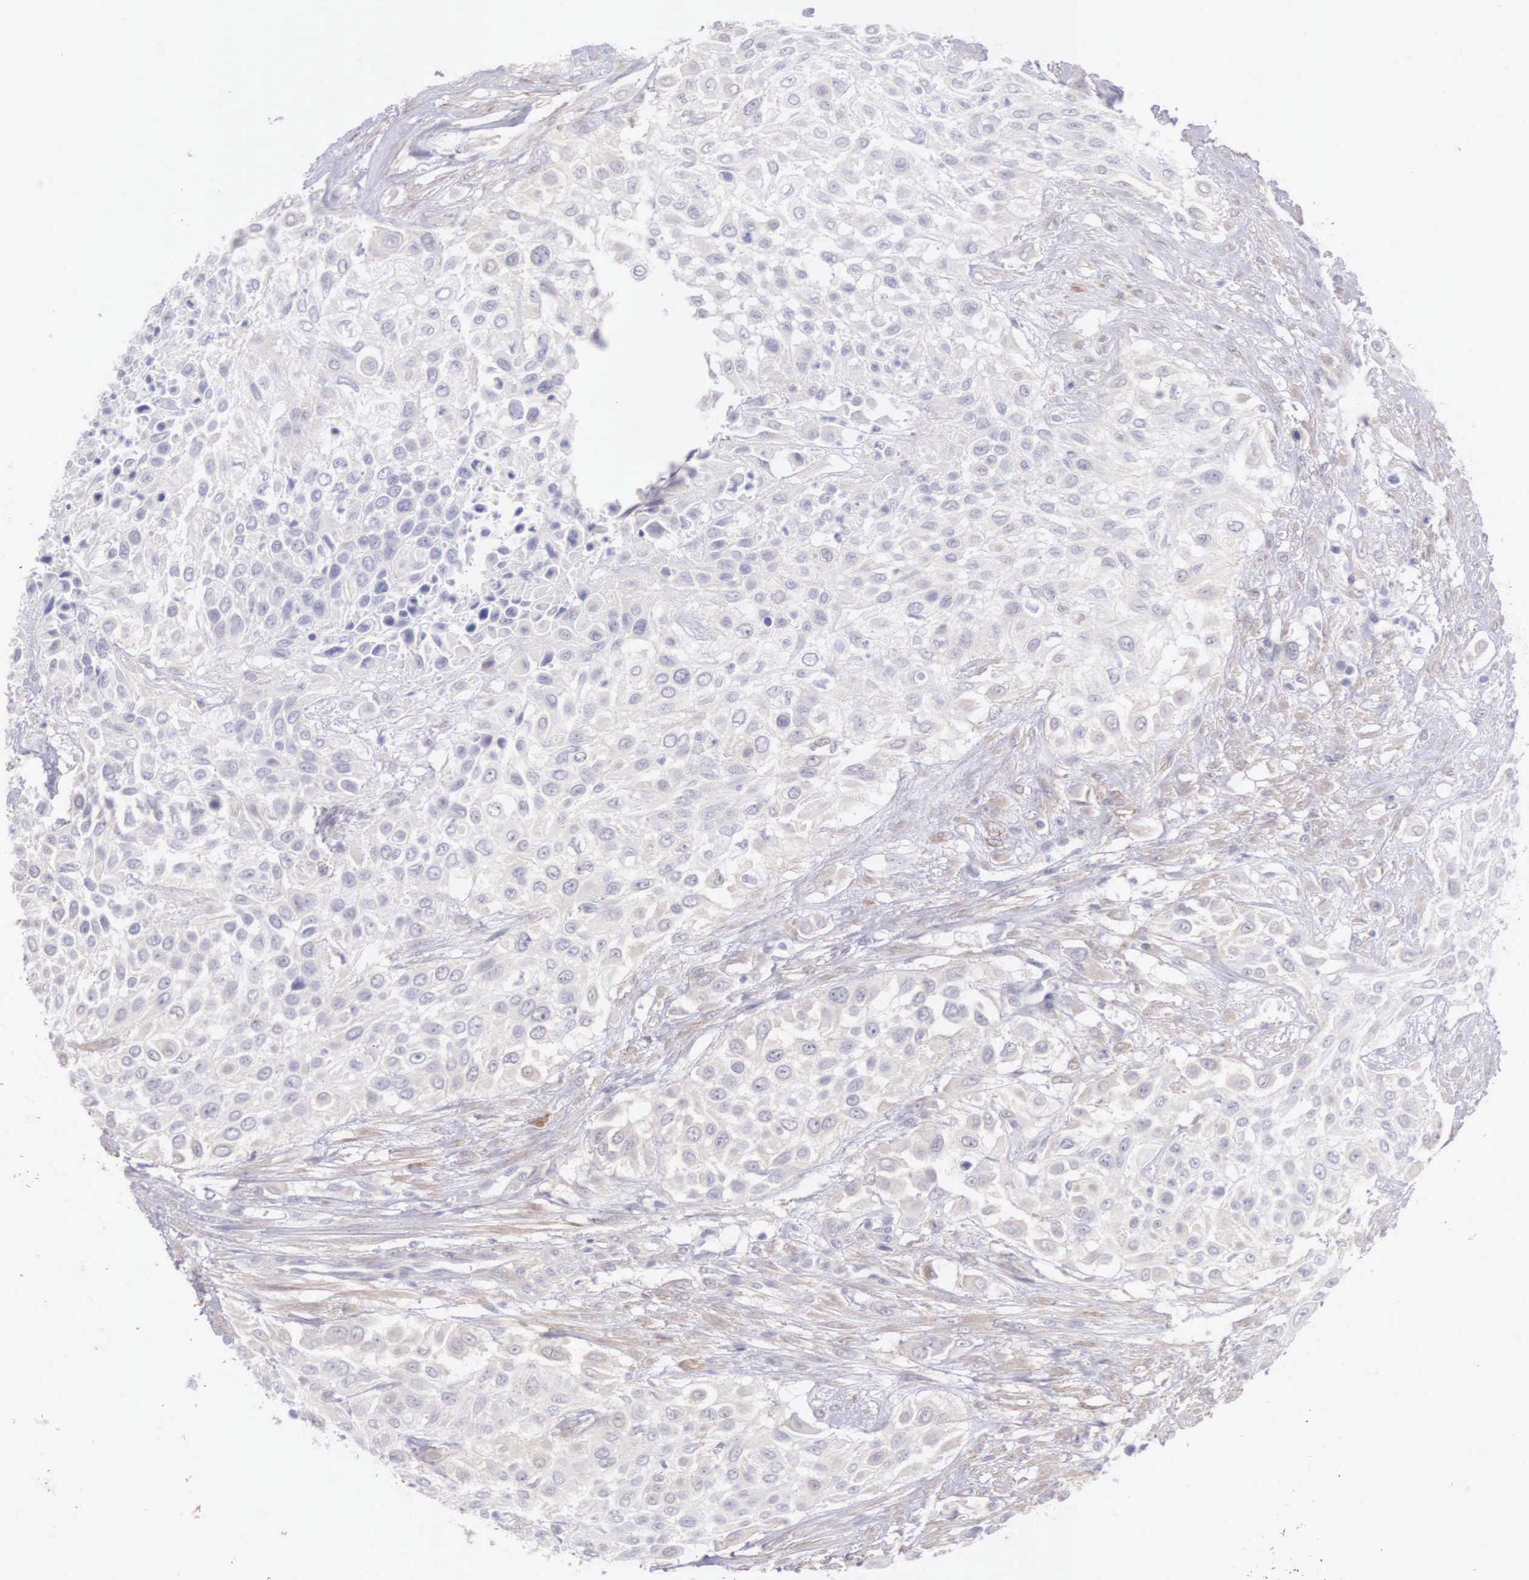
{"staining": {"intensity": "weak", "quantity": "<25%", "location": "cytoplasmic/membranous"}, "tissue": "urothelial cancer", "cell_type": "Tumor cells", "image_type": "cancer", "snomed": [{"axis": "morphology", "description": "Urothelial carcinoma, High grade"}, {"axis": "topography", "description": "Urinary bladder"}], "caption": "High magnification brightfield microscopy of urothelial cancer stained with DAB (brown) and counterstained with hematoxylin (blue): tumor cells show no significant staining.", "gene": "ARFGAP3", "patient": {"sex": "male", "age": 57}}